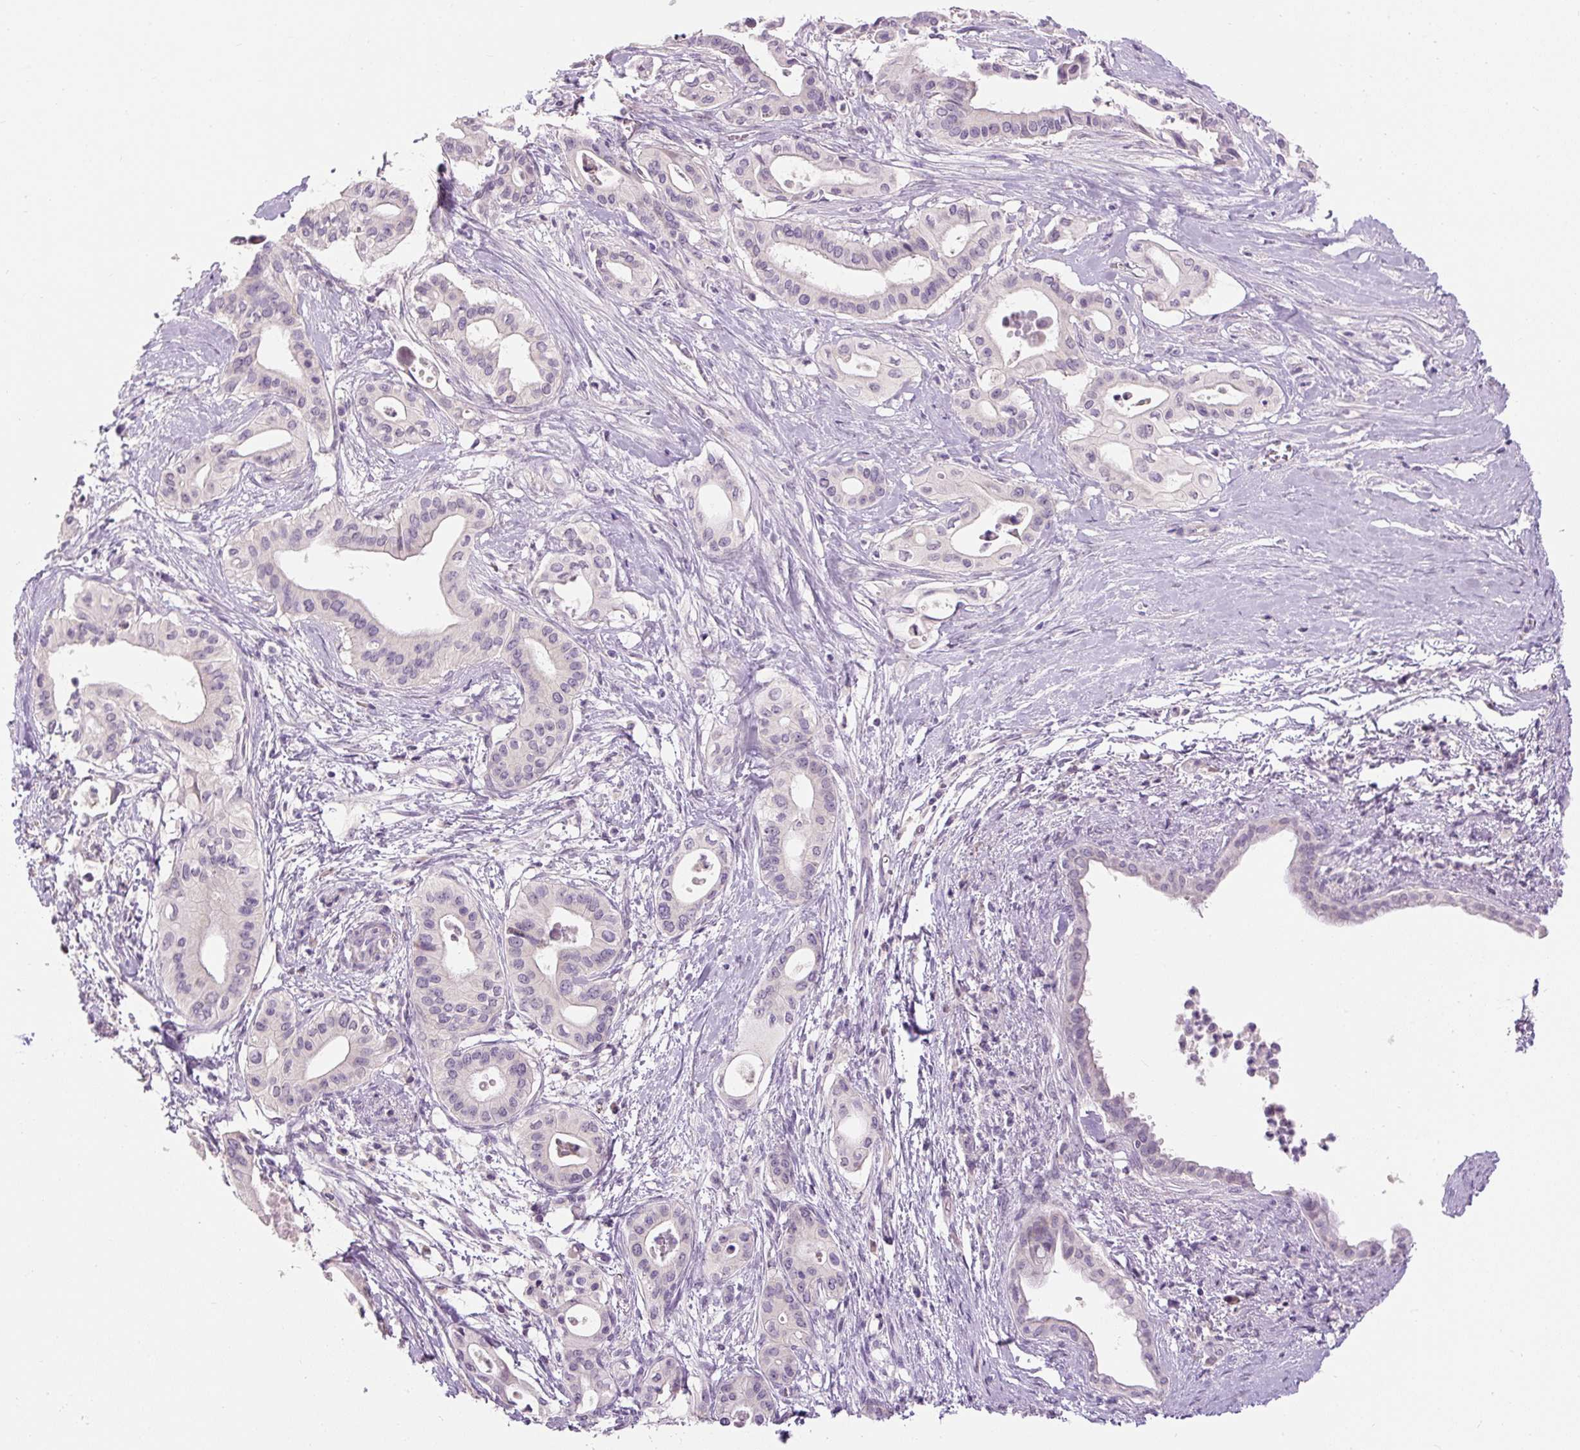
{"staining": {"intensity": "negative", "quantity": "none", "location": "none"}, "tissue": "pancreatic cancer", "cell_type": "Tumor cells", "image_type": "cancer", "snomed": [{"axis": "morphology", "description": "Adenocarcinoma, NOS"}, {"axis": "topography", "description": "Pancreas"}], "caption": "A histopathology image of pancreatic adenocarcinoma stained for a protein shows no brown staining in tumor cells. (Brightfield microscopy of DAB IHC at high magnification).", "gene": "FABP7", "patient": {"sex": "female", "age": 77}}